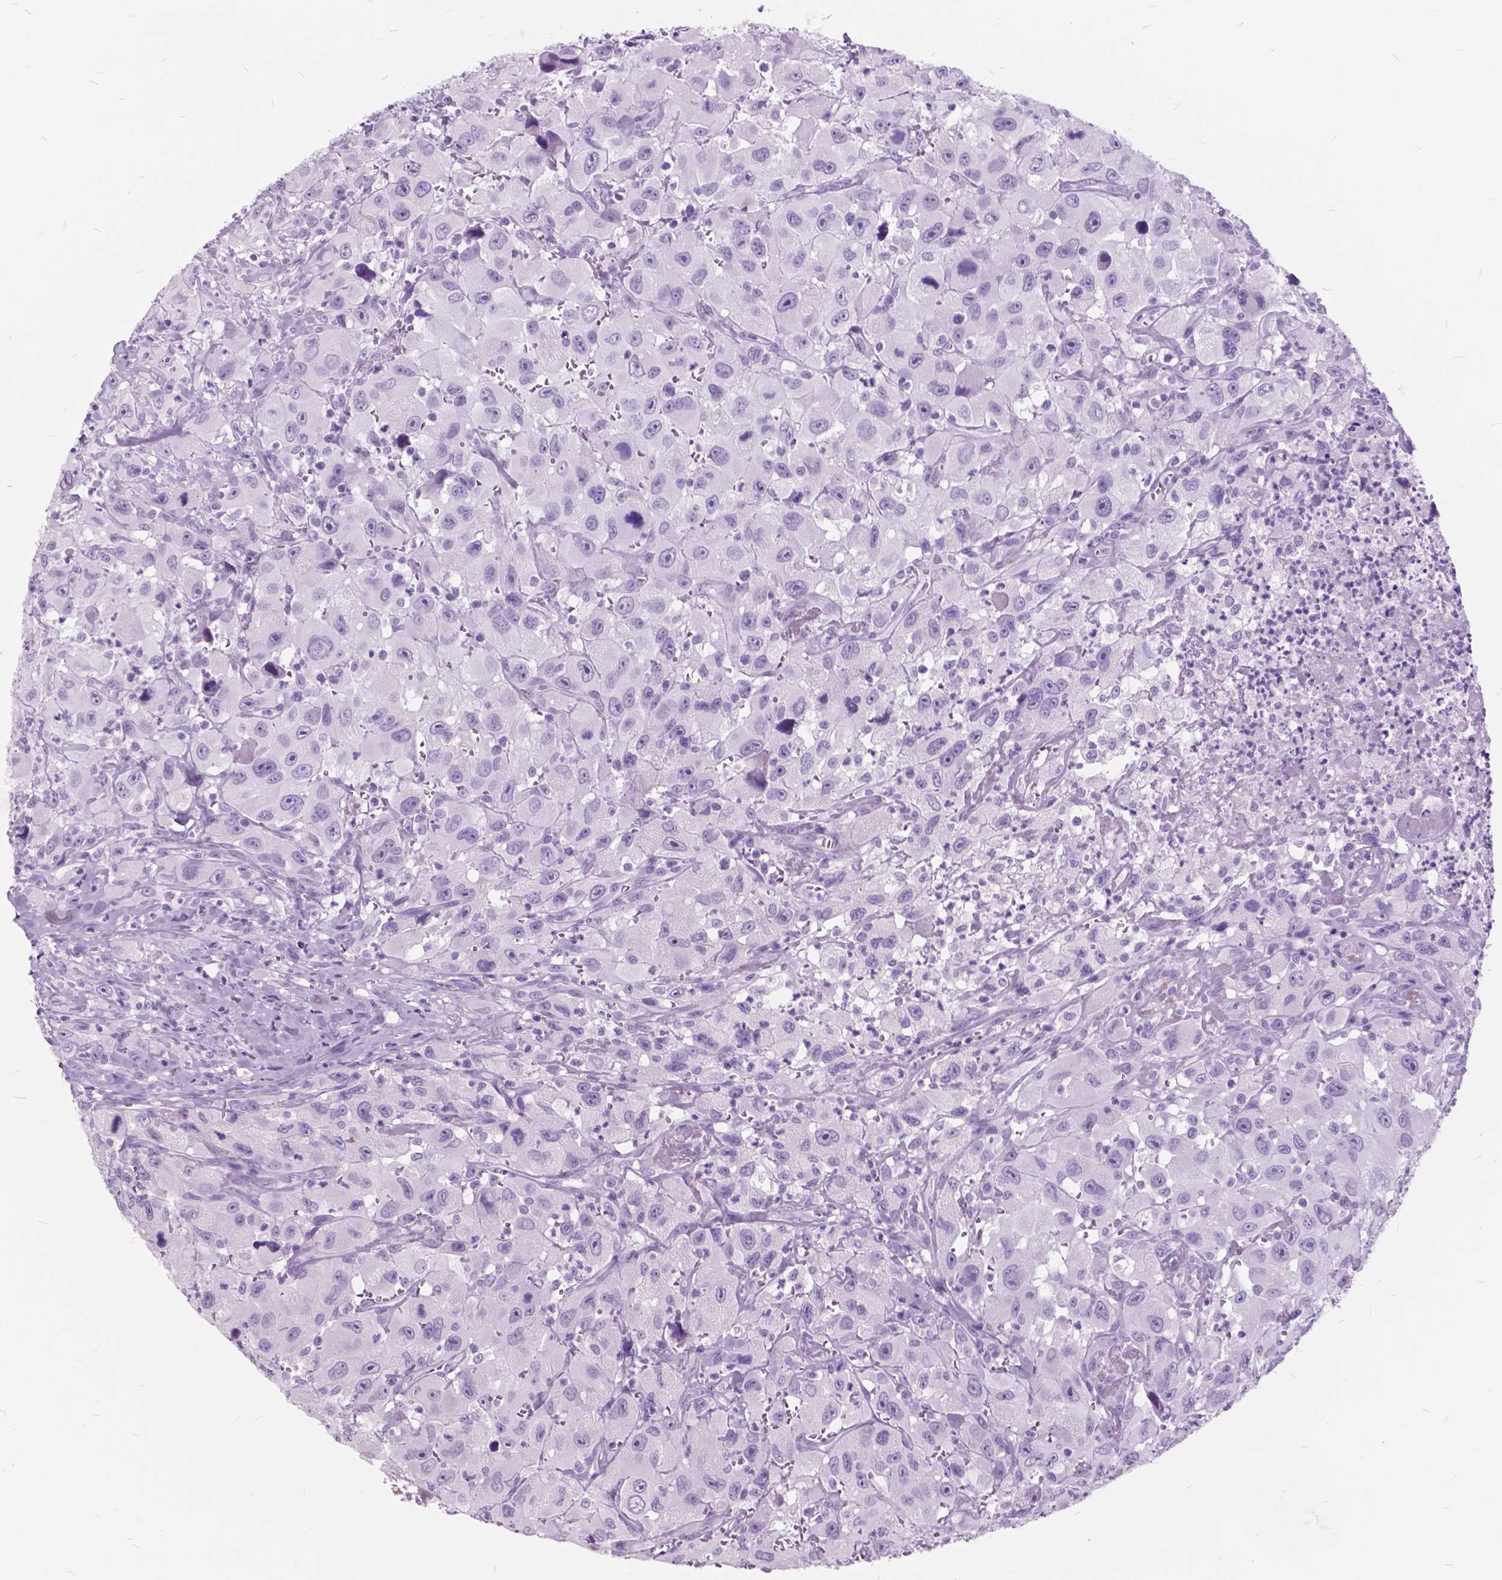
{"staining": {"intensity": "negative", "quantity": "none", "location": "none"}, "tissue": "head and neck cancer", "cell_type": "Tumor cells", "image_type": "cancer", "snomed": [{"axis": "morphology", "description": "Squamous cell carcinoma, NOS"}, {"axis": "morphology", "description": "Squamous cell carcinoma, metastatic, NOS"}, {"axis": "topography", "description": "Oral tissue"}, {"axis": "topography", "description": "Head-Neck"}], "caption": "Head and neck metastatic squamous cell carcinoma was stained to show a protein in brown. There is no significant expression in tumor cells. (Brightfield microscopy of DAB (3,3'-diaminobenzidine) IHC at high magnification).", "gene": "GDF9", "patient": {"sex": "female", "age": 85}}